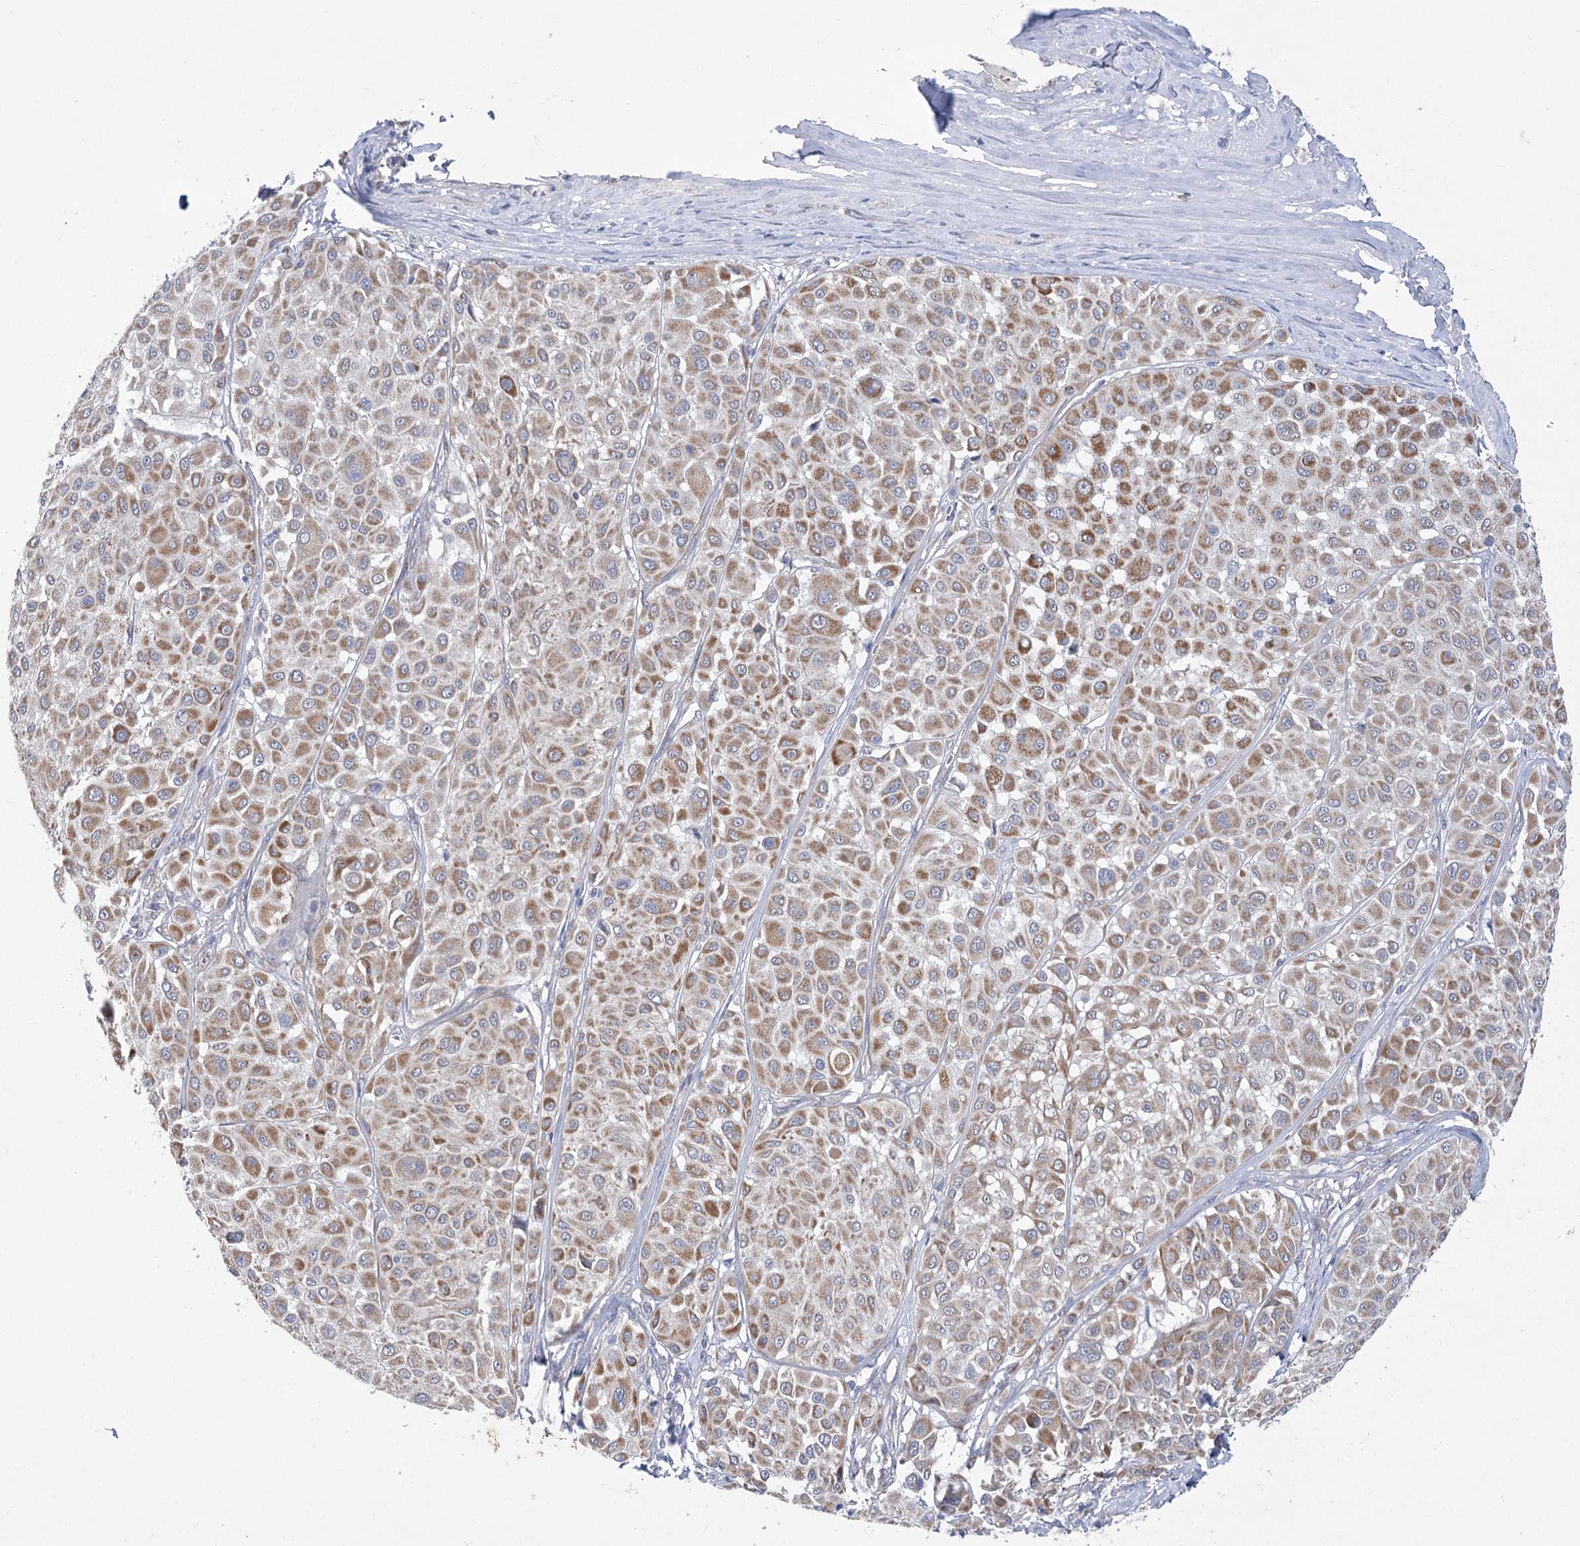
{"staining": {"intensity": "moderate", "quantity": "25%-75%", "location": "cytoplasmic/membranous"}, "tissue": "melanoma", "cell_type": "Tumor cells", "image_type": "cancer", "snomed": [{"axis": "morphology", "description": "Malignant melanoma, Metastatic site"}, {"axis": "topography", "description": "Soft tissue"}], "caption": "IHC image of neoplastic tissue: malignant melanoma (metastatic site) stained using IHC demonstrates medium levels of moderate protein expression localized specifically in the cytoplasmic/membranous of tumor cells, appearing as a cytoplasmic/membranous brown color.", "gene": "ECHDC3", "patient": {"sex": "male", "age": 41}}